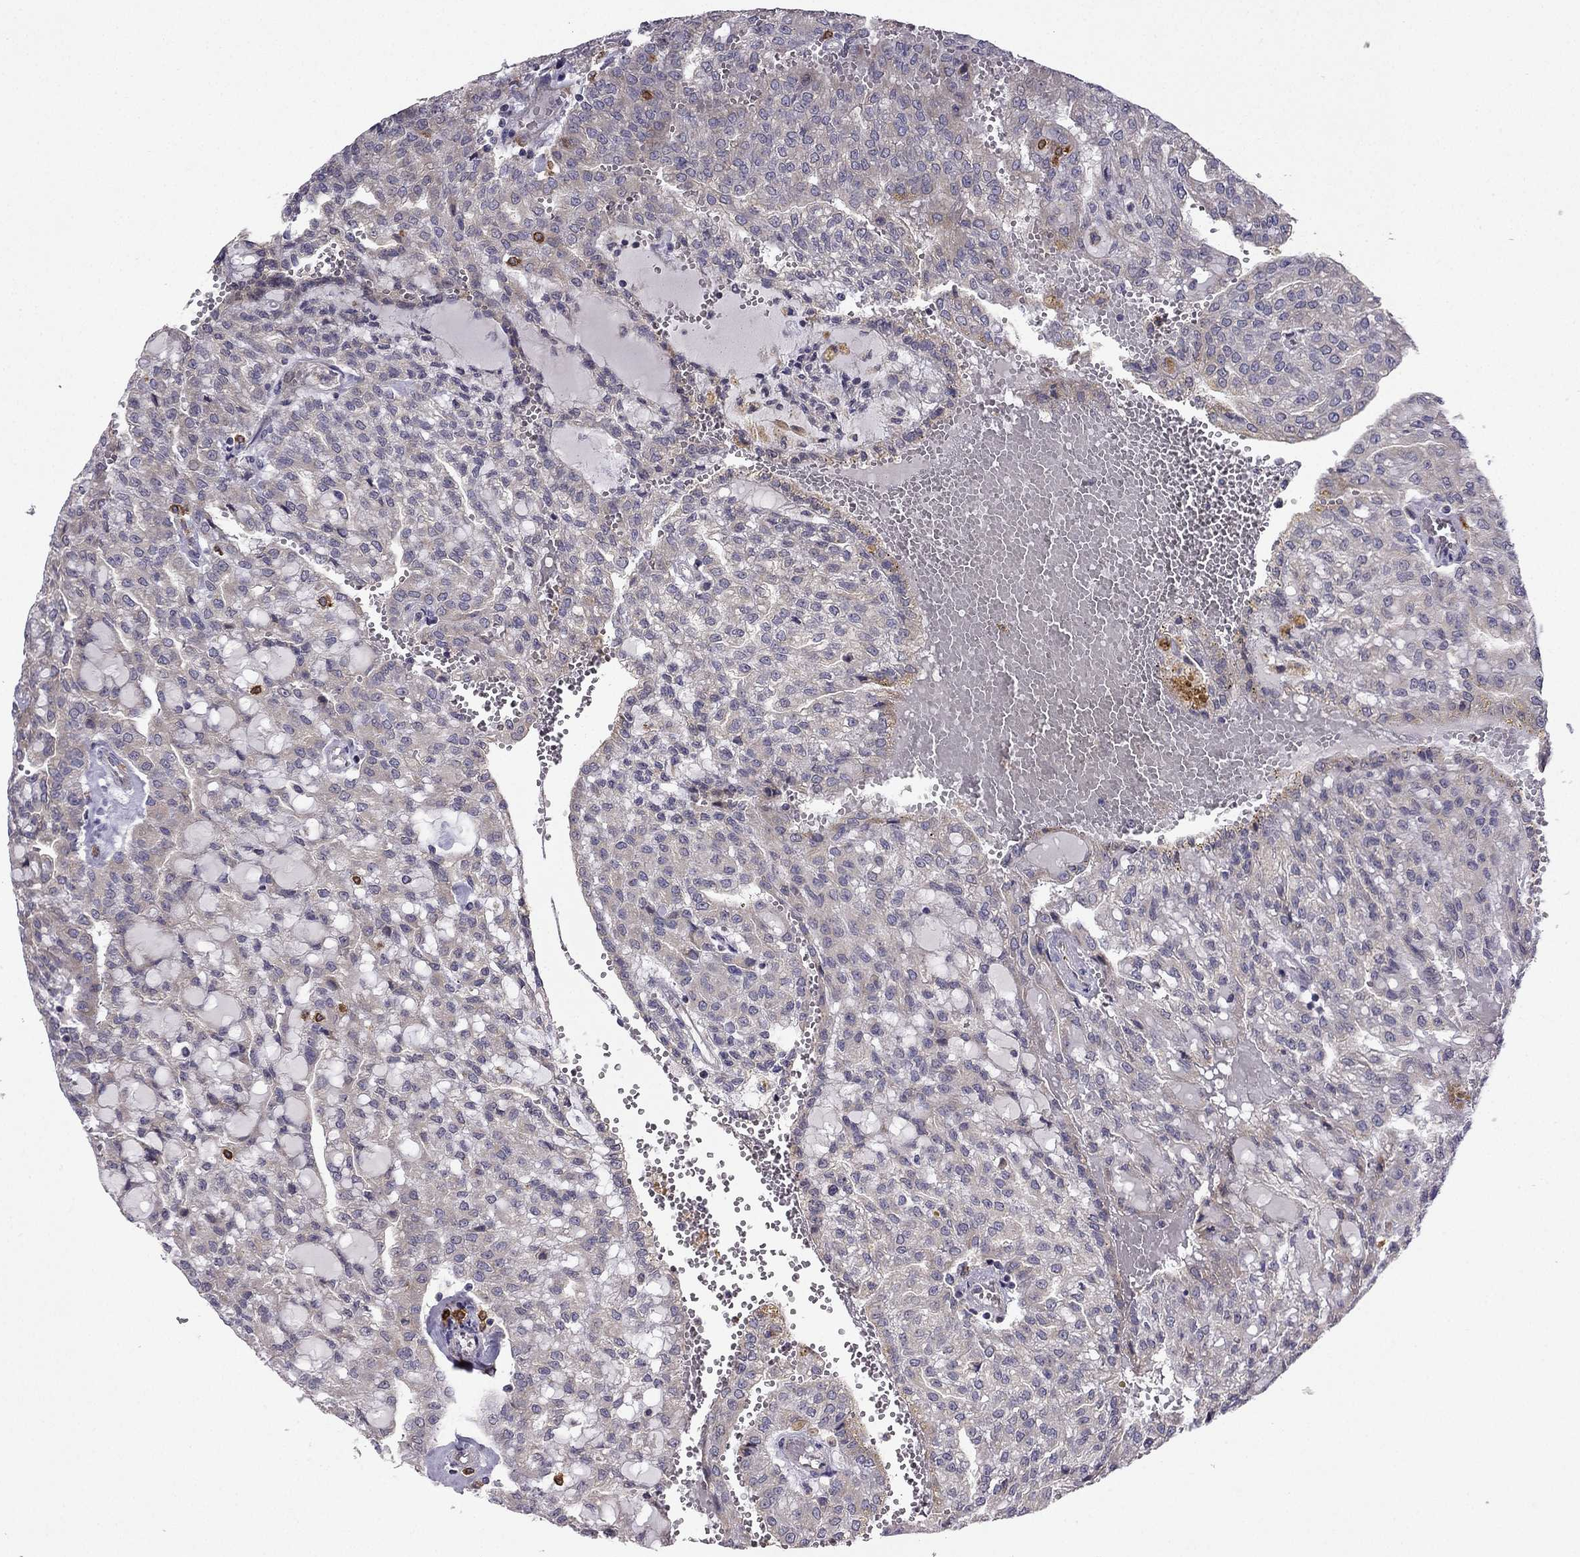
{"staining": {"intensity": "weak", "quantity": "<25%", "location": "cytoplasmic/membranous"}, "tissue": "renal cancer", "cell_type": "Tumor cells", "image_type": "cancer", "snomed": [{"axis": "morphology", "description": "Adenocarcinoma, NOS"}, {"axis": "topography", "description": "Kidney"}], "caption": "Renal cancer was stained to show a protein in brown. There is no significant expression in tumor cells. The staining was performed using DAB to visualize the protein expression in brown, while the nuclei were stained in blue with hematoxylin (Magnification: 20x).", "gene": "STXBP5", "patient": {"sex": "male", "age": 63}}